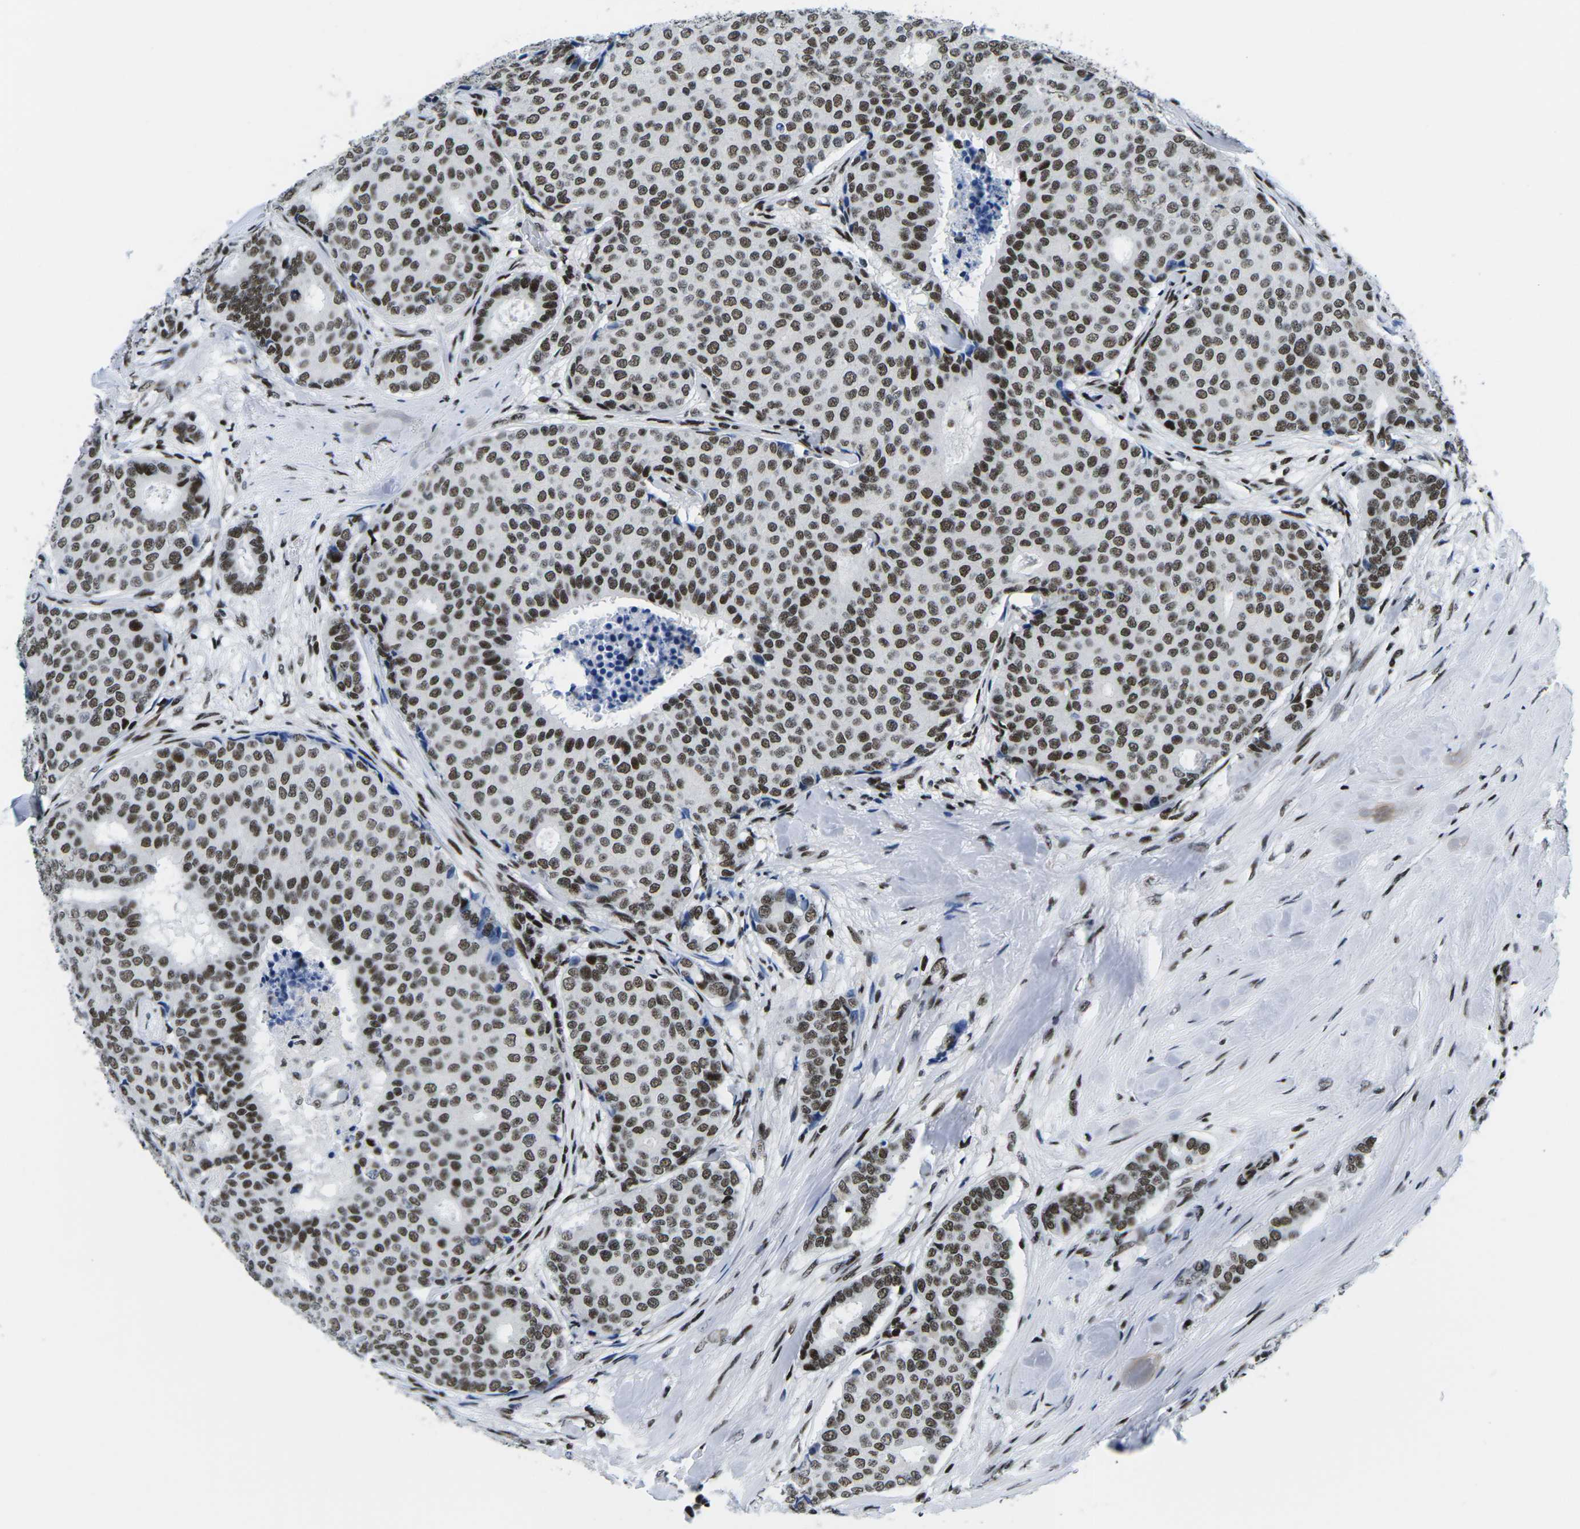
{"staining": {"intensity": "moderate", "quantity": ">75%", "location": "nuclear"}, "tissue": "breast cancer", "cell_type": "Tumor cells", "image_type": "cancer", "snomed": [{"axis": "morphology", "description": "Duct carcinoma"}, {"axis": "topography", "description": "Breast"}], "caption": "A brown stain labels moderate nuclear positivity of a protein in breast cancer (intraductal carcinoma) tumor cells.", "gene": "ATF1", "patient": {"sex": "female", "age": 75}}